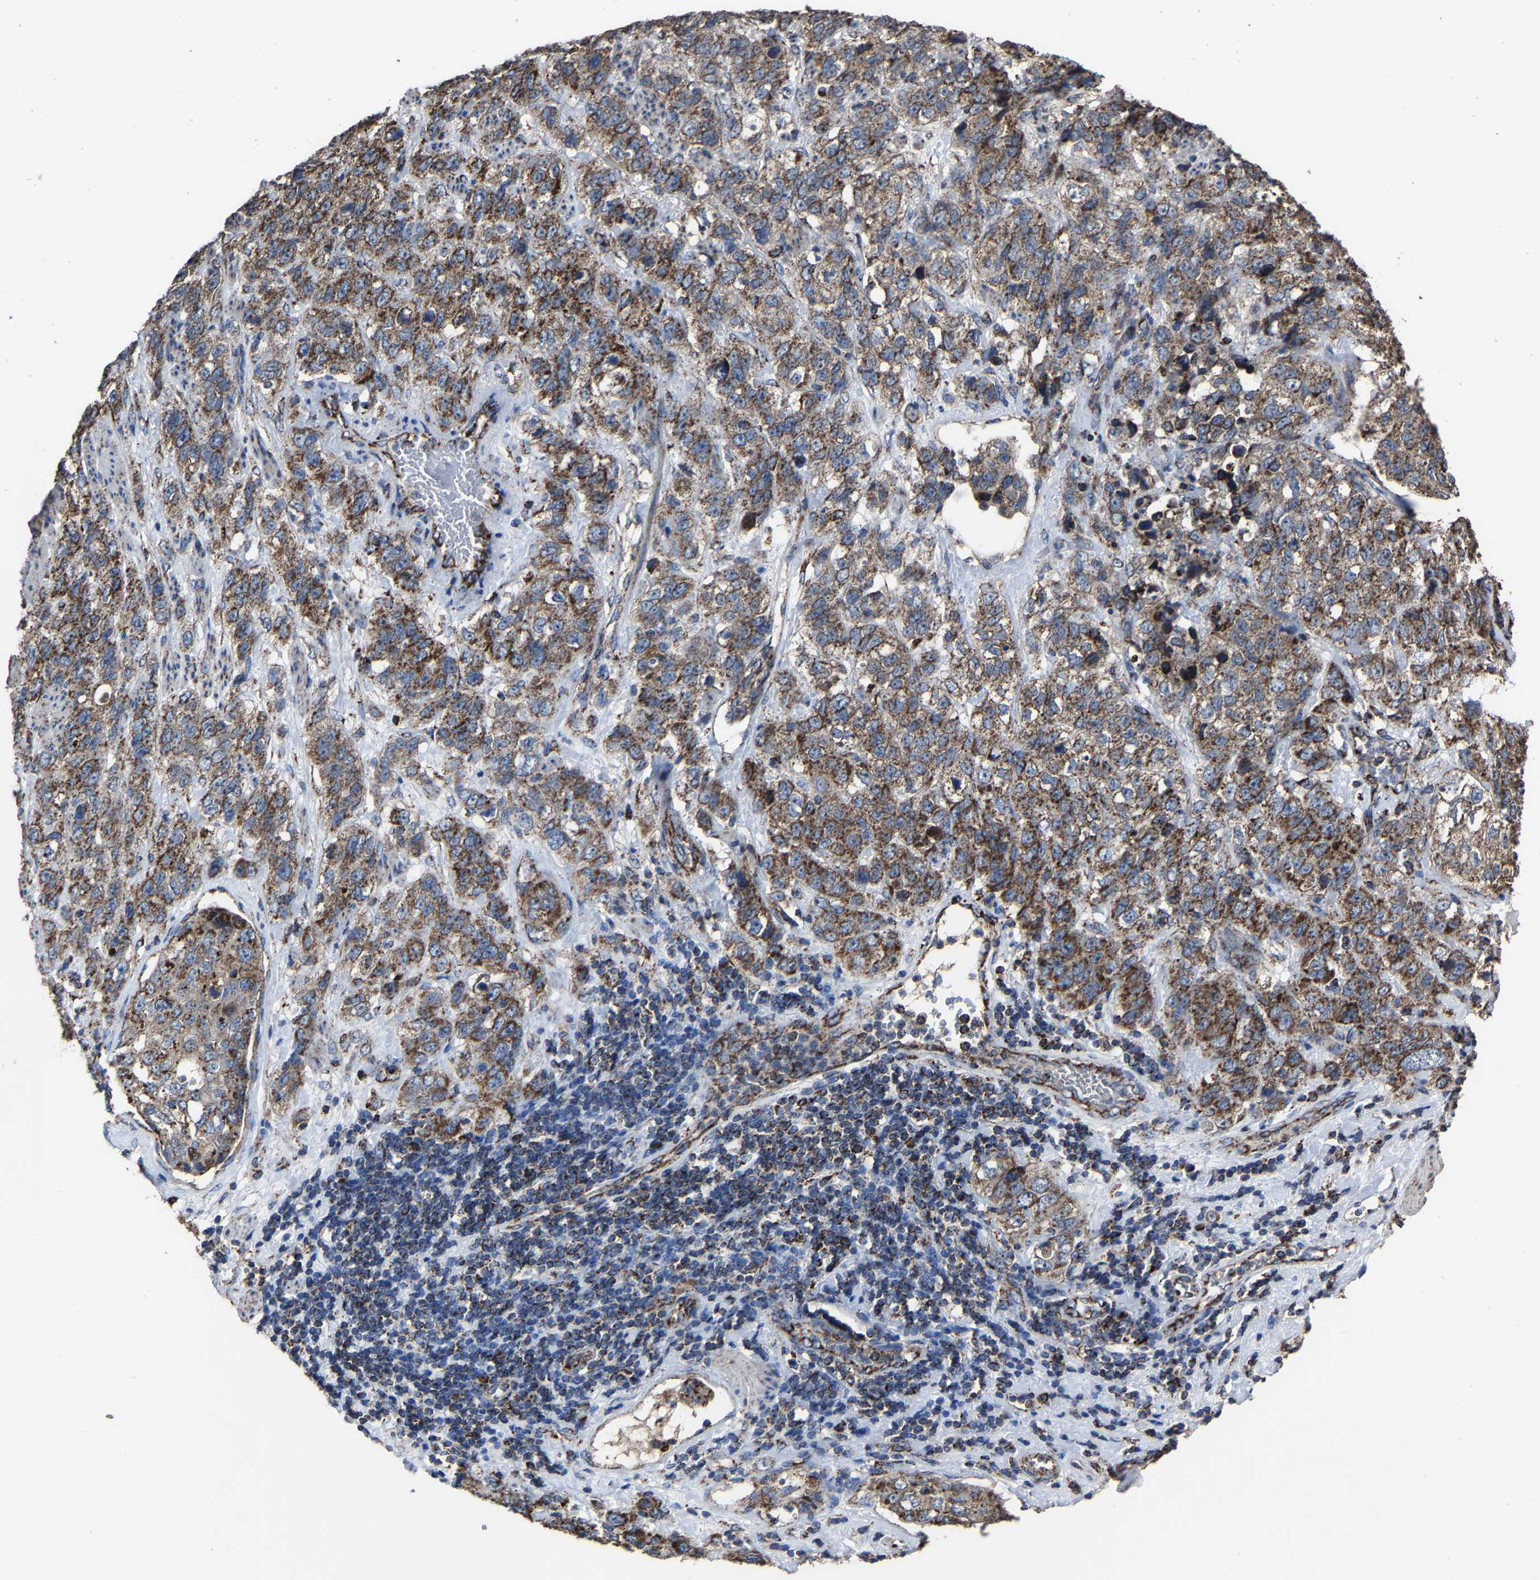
{"staining": {"intensity": "moderate", "quantity": ">75%", "location": "cytoplasmic/membranous"}, "tissue": "stomach cancer", "cell_type": "Tumor cells", "image_type": "cancer", "snomed": [{"axis": "morphology", "description": "Adenocarcinoma, NOS"}, {"axis": "topography", "description": "Stomach"}], "caption": "High-magnification brightfield microscopy of stomach adenocarcinoma stained with DAB (brown) and counterstained with hematoxylin (blue). tumor cells exhibit moderate cytoplasmic/membranous expression is identified in about>75% of cells.", "gene": "NDUFV3", "patient": {"sex": "male", "age": 48}}